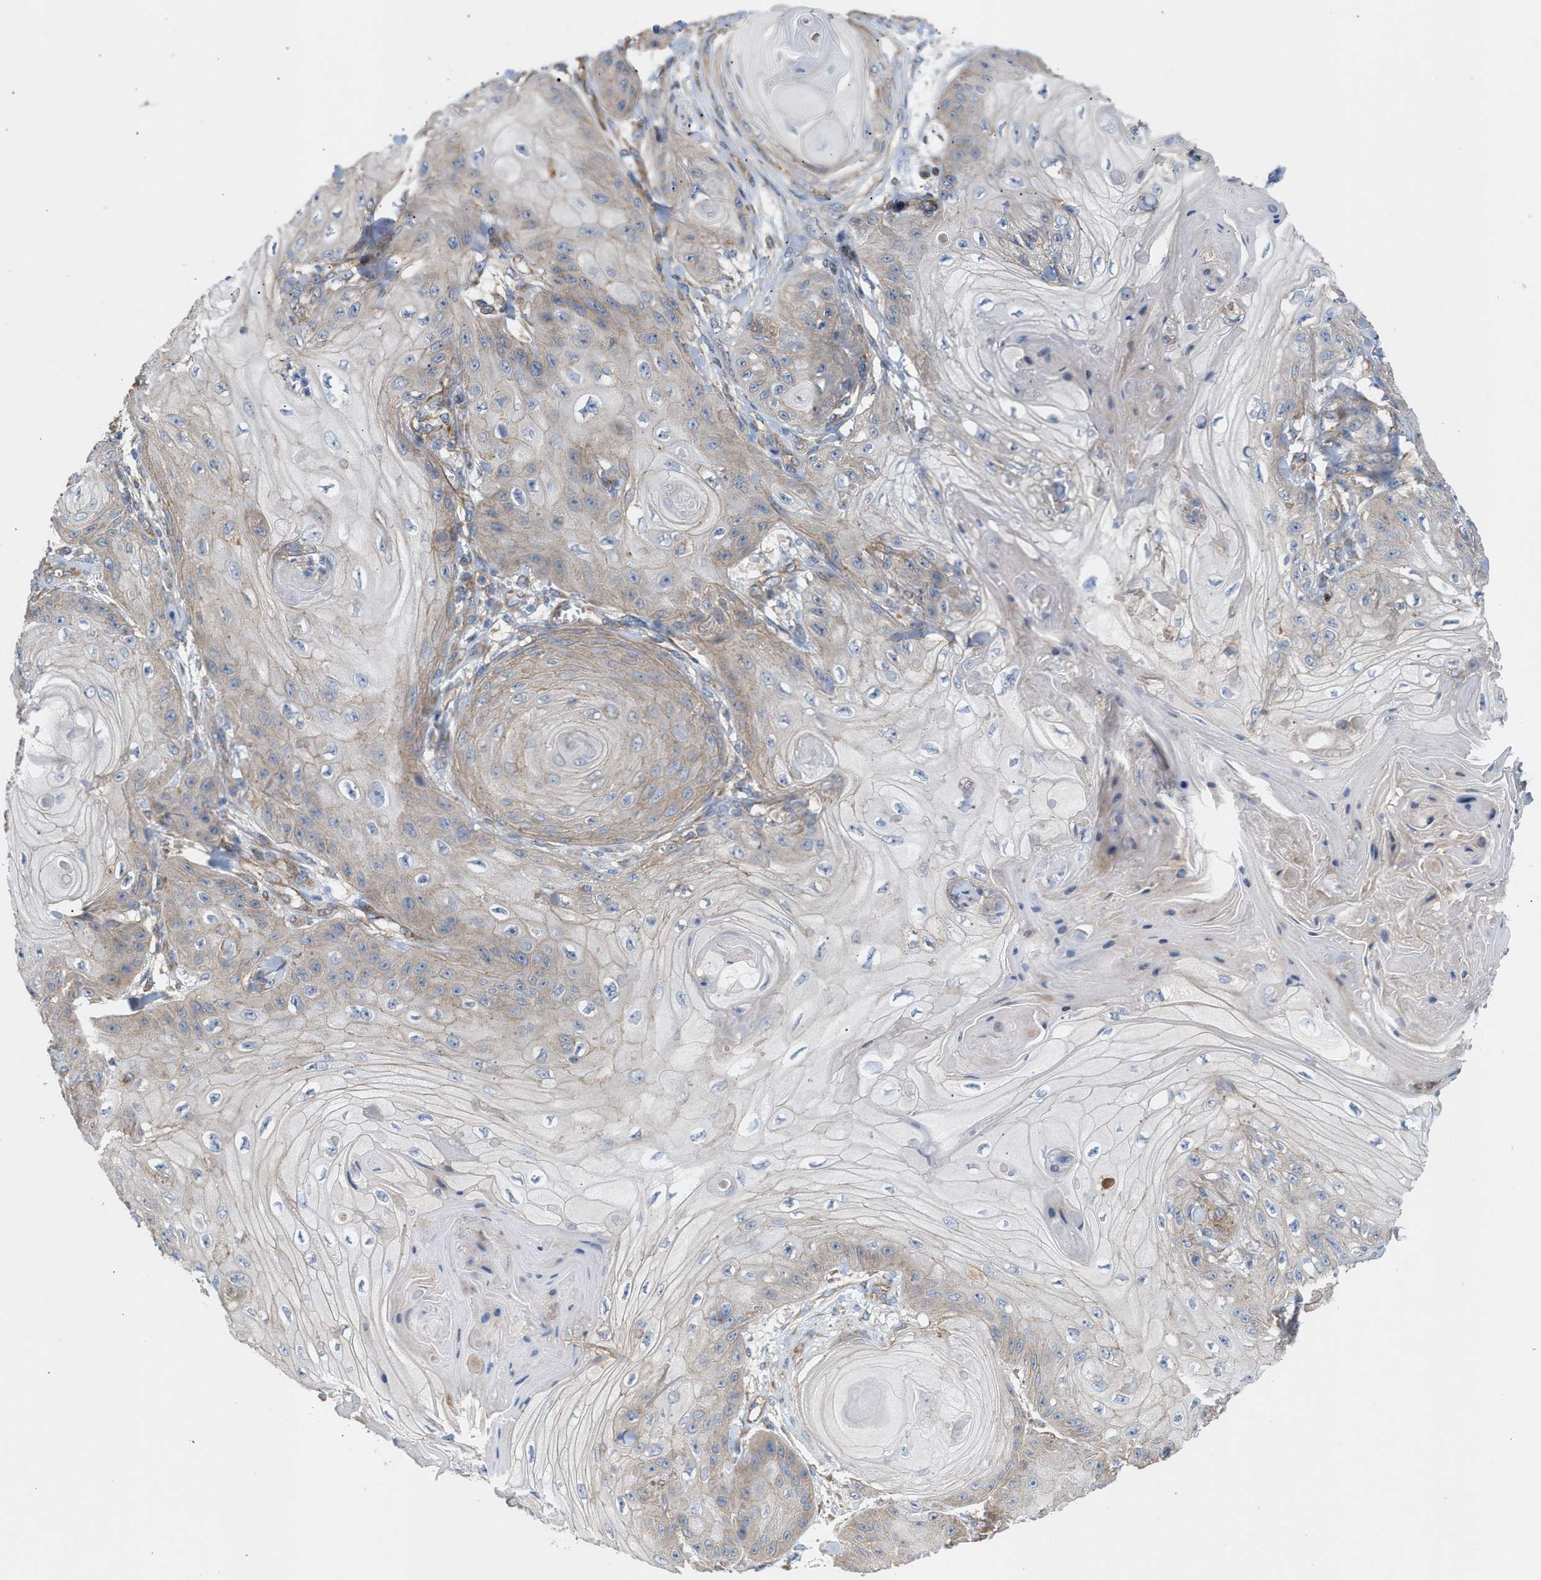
{"staining": {"intensity": "weak", "quantity": "<25%", "location": "cytoplasmic/membranous"}, "tissue": "skin cancer", "cell_type": "Tumor cells", "image_type": "cancer", "snomed": [{"axis": "morphology", "description": "Squamous cell carcinoma, NOS"}, {"axis": "topography", "description": "Skin"}], "caption": "The photomicrograph reveals no staining of tumor cells in skin squamous cell carcinoma.", "gene": "OXSM", "patient": {"sex": "male", "age": 74}}